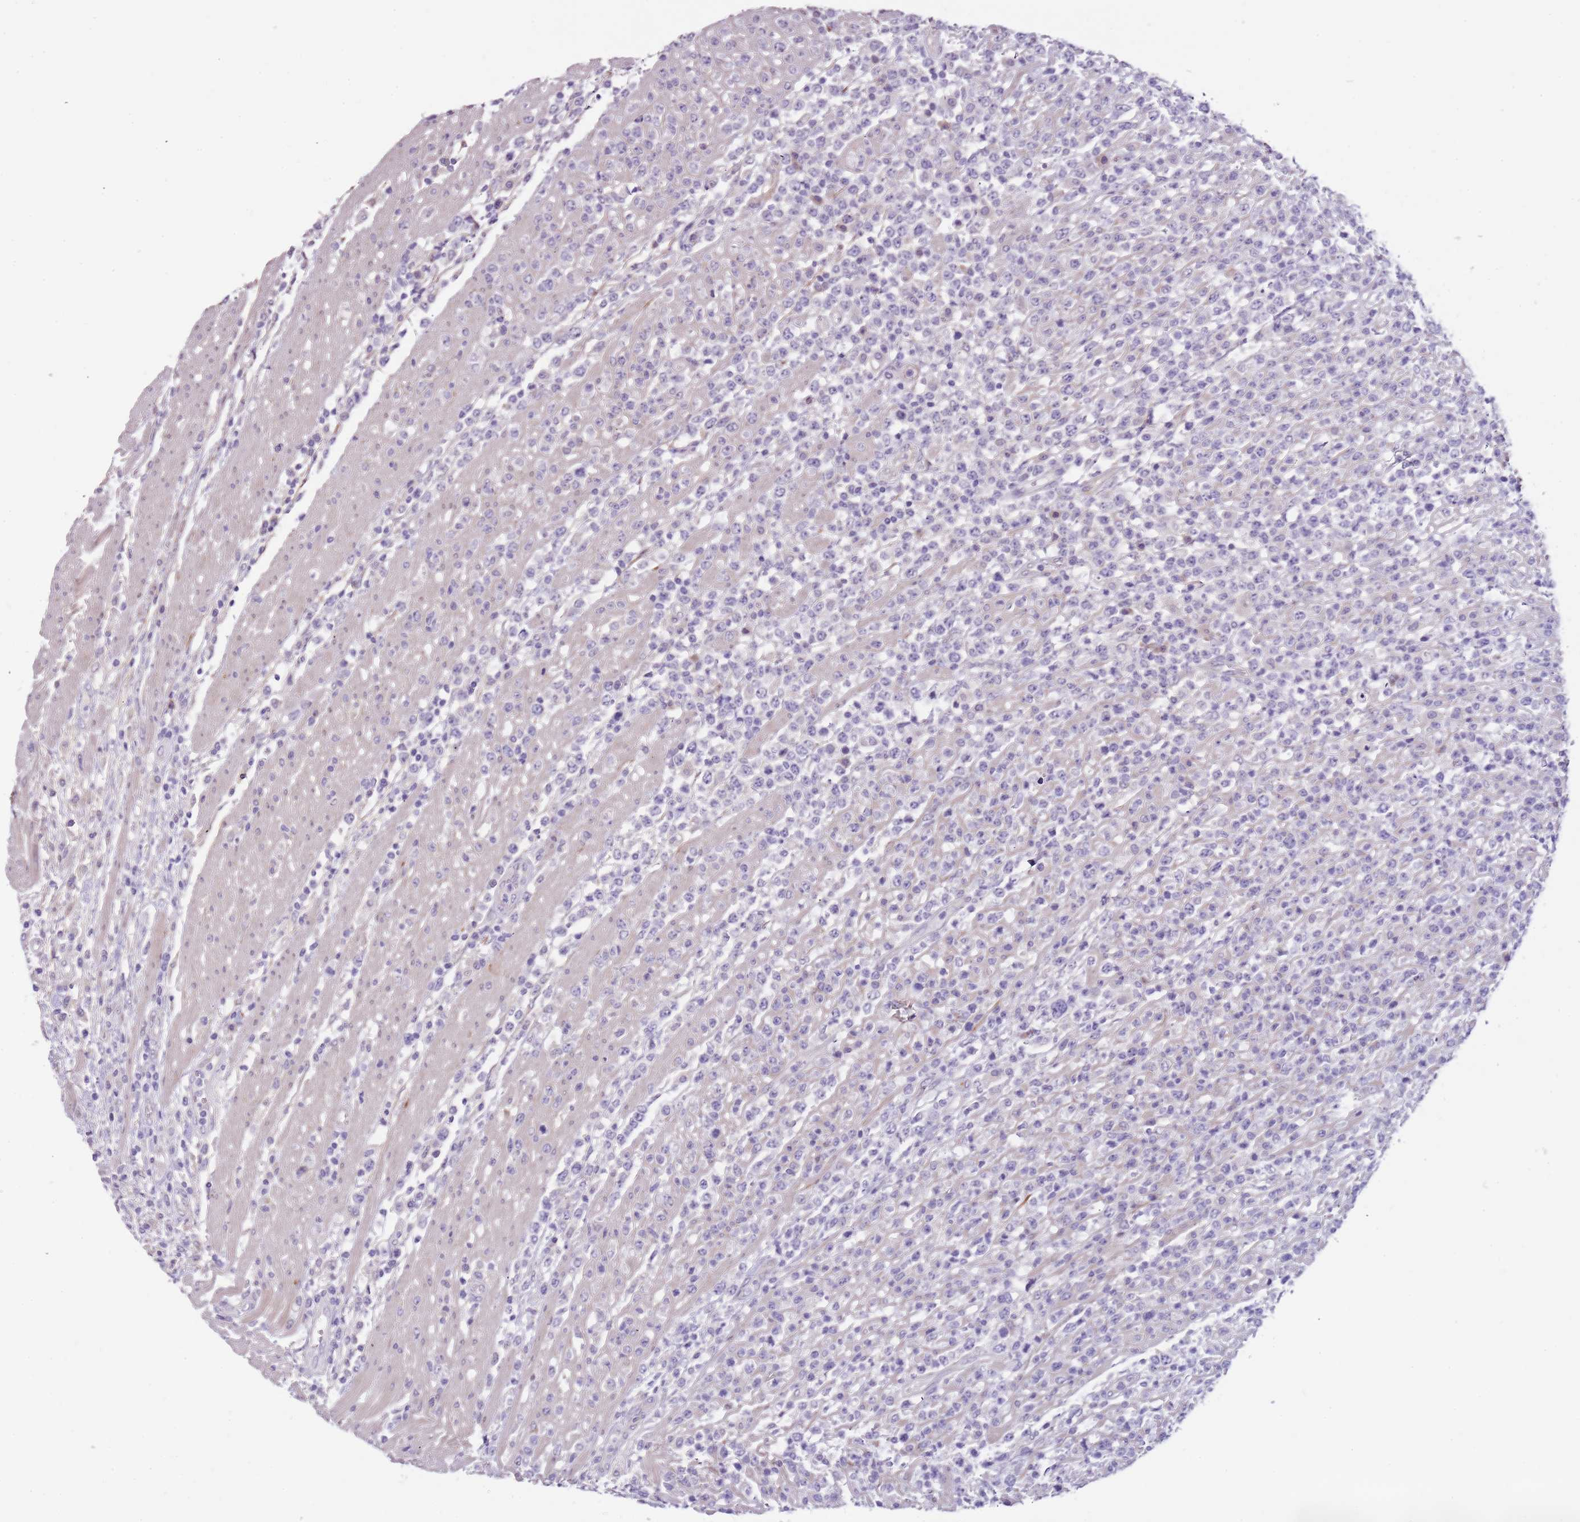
{"staining": {"intensity": "negative", "quantity": "none", "location": "none"}, "tissue": "lymphoma", "cell_type": "Tumor cells", "image_type": "cancer", "snomed": [{"axis": "morphology", "description": "Malignant lymphoma, non-Hodgkin's type, High grade"}, {"axis": "topography", "description": "Colon"}], "caption": "The immunohistochemistry (IHC) image has no significant expression in tumor cells of lymphoma tissue.", "gene": "NKX2-3", "patient": {"sex": "female", "age": 53}}